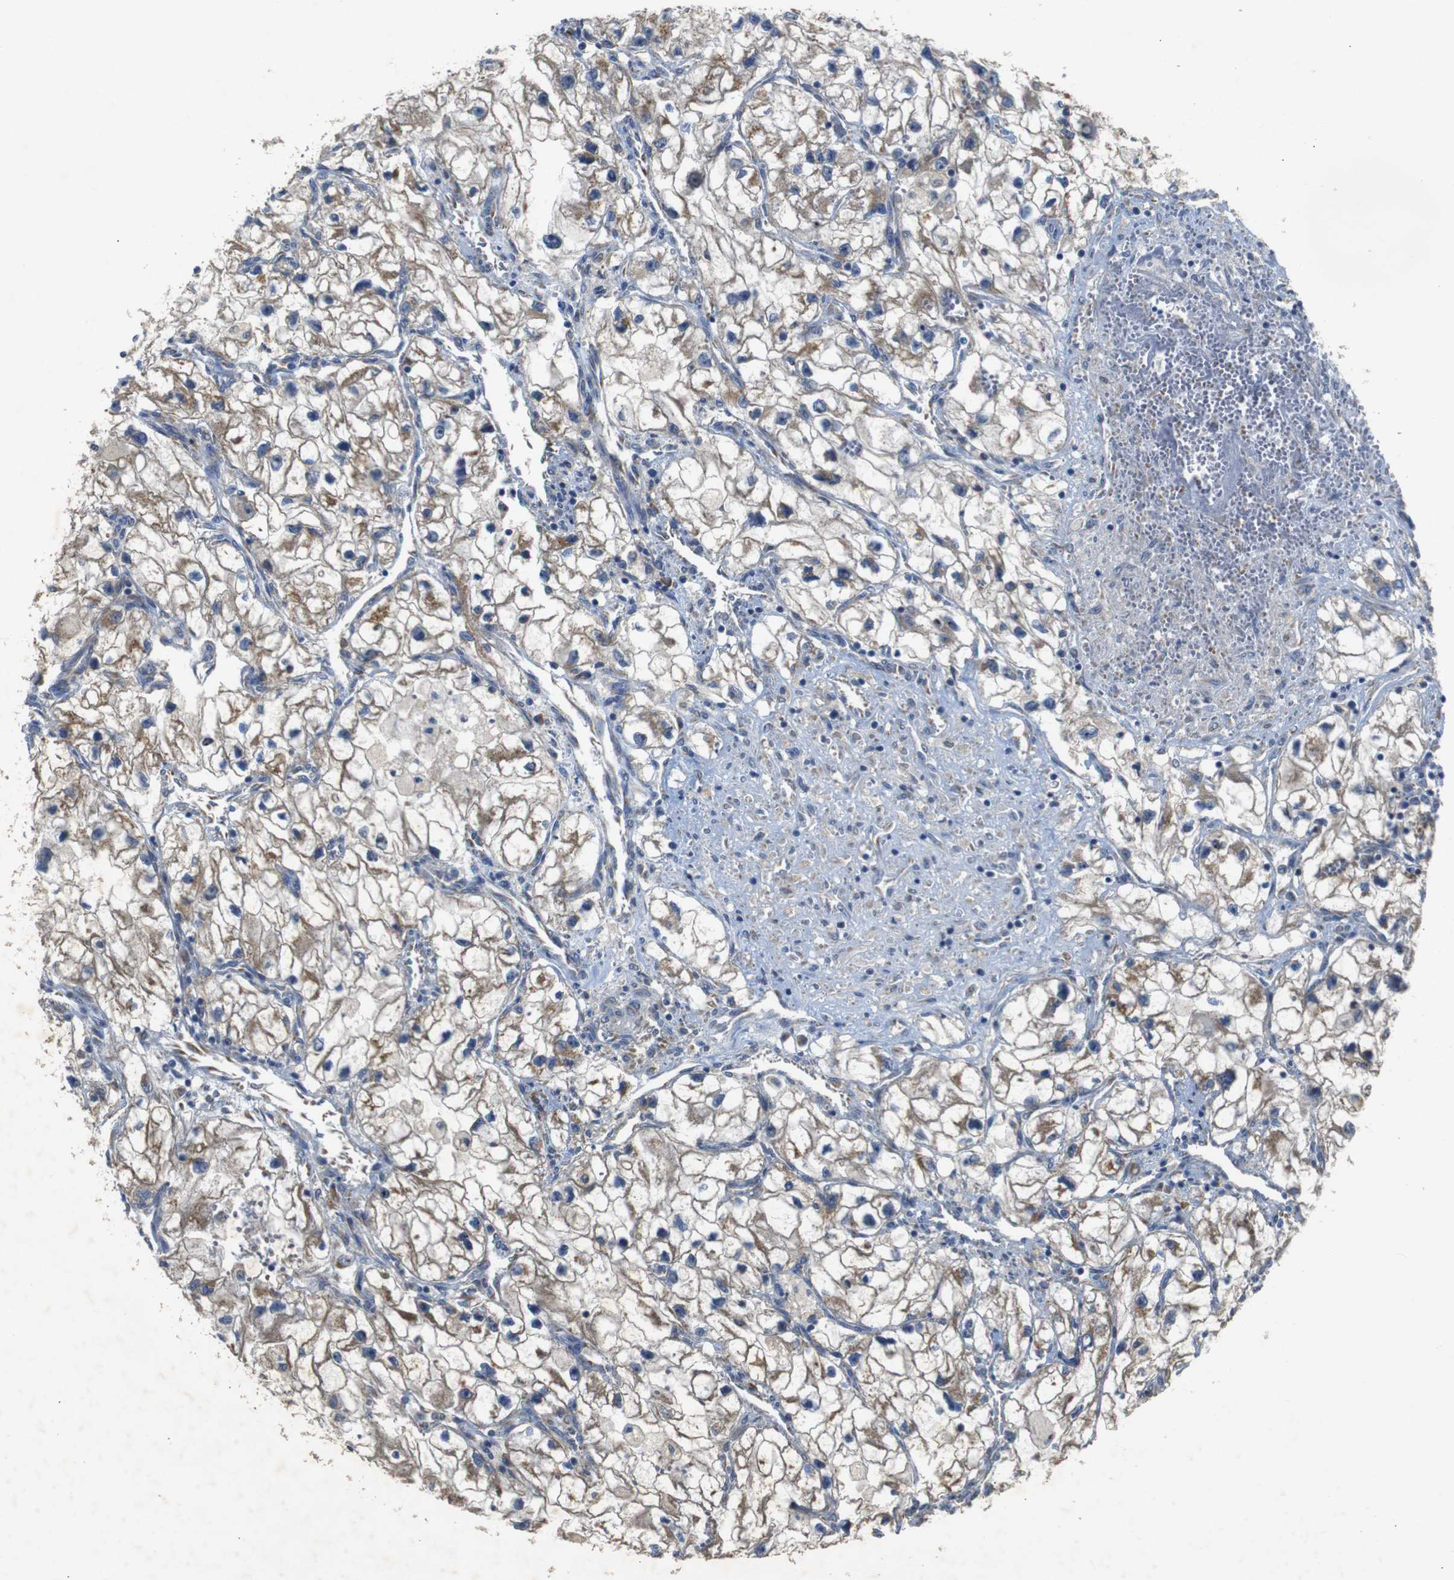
{"staining": {"intensity": "moderate", "quantity": "25%-75%", "location": "cytoplasmic/membranous"}, "tissue": "renal cancer", "cell_type": "Tumor cells", "image_type": "cancer", "snomed": [{"axis": "morphology", "description": "Adenocarcinoma, NOS"}, {"axis": "topography", "description": "Kidney"}], "caption": "Tumor cells demonstrate medium levels of moderate cytoplasmic/membranous positivity in approximately 25%-75% of cells in human renal adenocarcinoma.", "gene": "CHST10", "patient": {"sex": "female", "age": 70}}